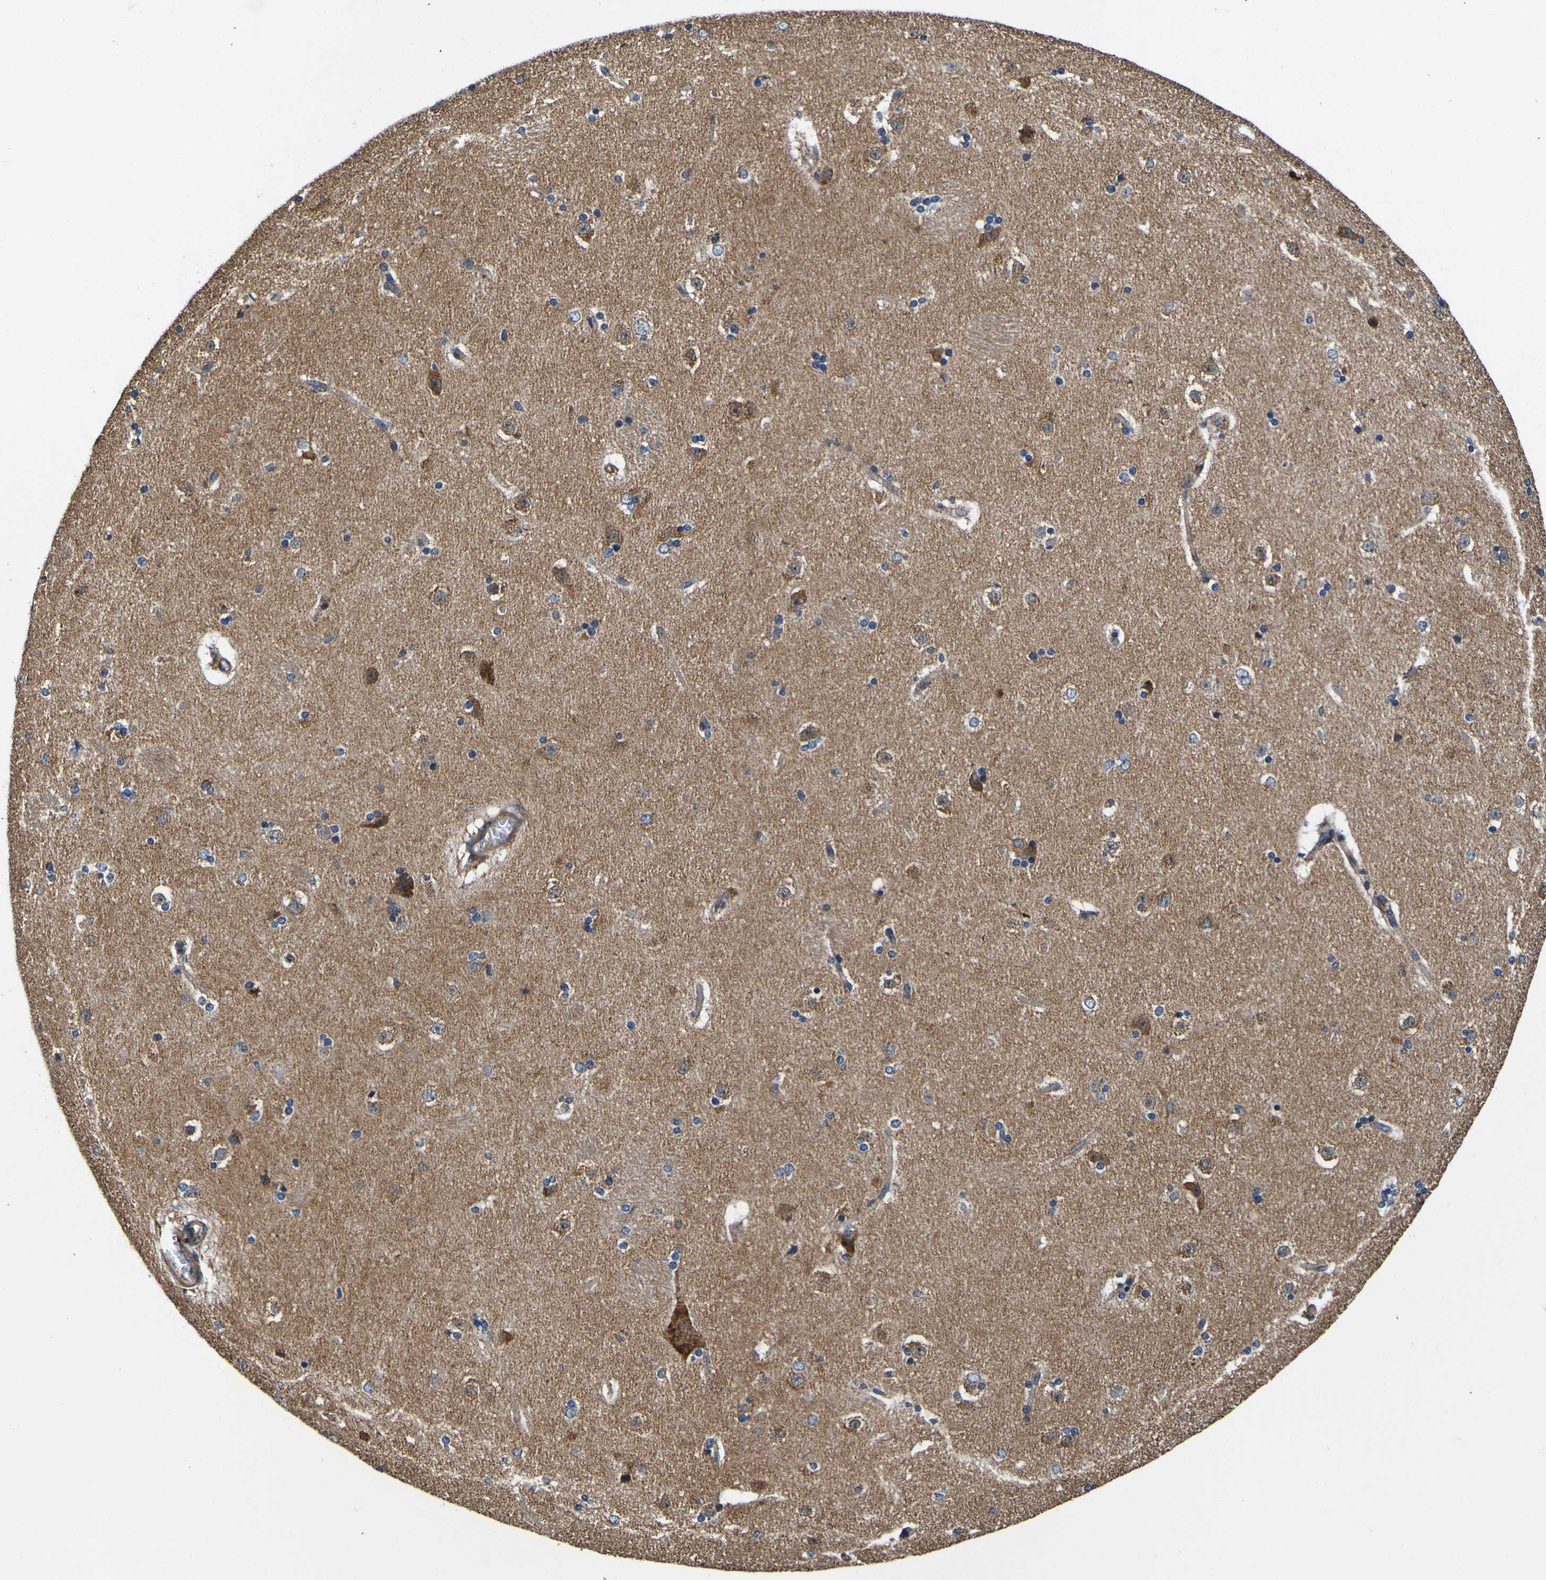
{"staining": {"intensity": "moderate", "quantity": "<25%", "location": "cytoplasmic/membranous"}, "tissue": "caudate", "cell_type": "Glial cells", "image_type": "normal", "snomed": [{"axis": "morphology", "description": "Normal tissue, NOS"}, {"axis": "topography", "description": "Lateral ventricle wall"}], "caption": "Moderate cytoplasmic/membranous protein staining is identified in about <25% of glial cells in caudate.", "gene": "INPP5A", "patient": {"sex": "female", "age": 19}}